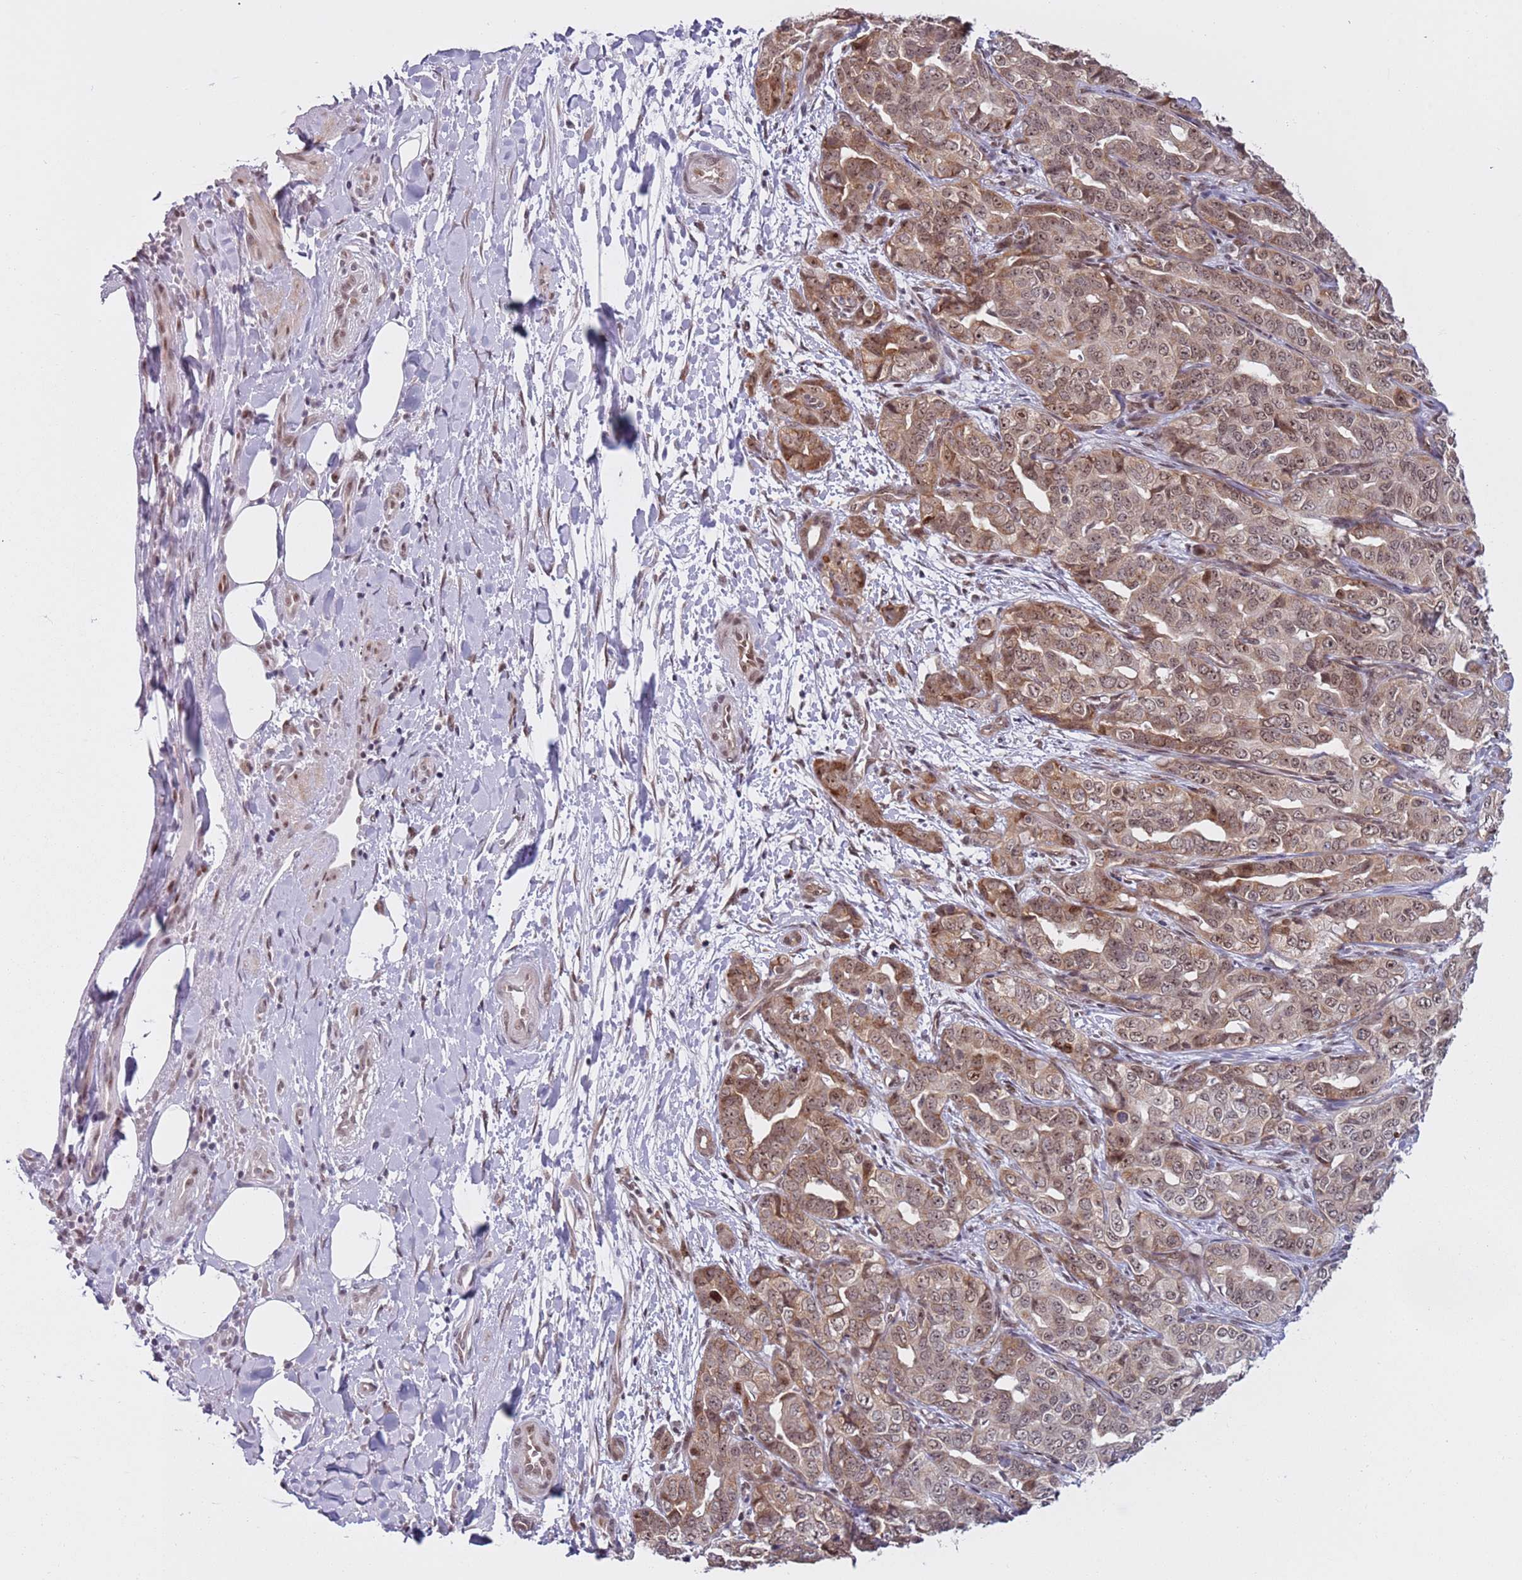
{"staining": {"intensity": "moderate", "quantity": ">75%", "location": "cytoplasmic/membranous,nuclear"}, "tissue": "liver cancer", "cell_type": "Tumor cells", "image_type": "cancer", "snomed": [{"axis": "morphology", "description": "Cholangiocarcinoma"}, {"axis": "topography", "description": "Liver"}], "caption": "Protein staining of liver cancer tissue reveals moderate cytoplasmic/membranous and nuclear expression in approximately >75% of tumor cells. (DAB (3,3'-diaminobenzidine) IHC, brown staining for protein, blue staining for nuclei).", "gene": "SLC25A32", "patient": {"sex": "male", "age": 59}}